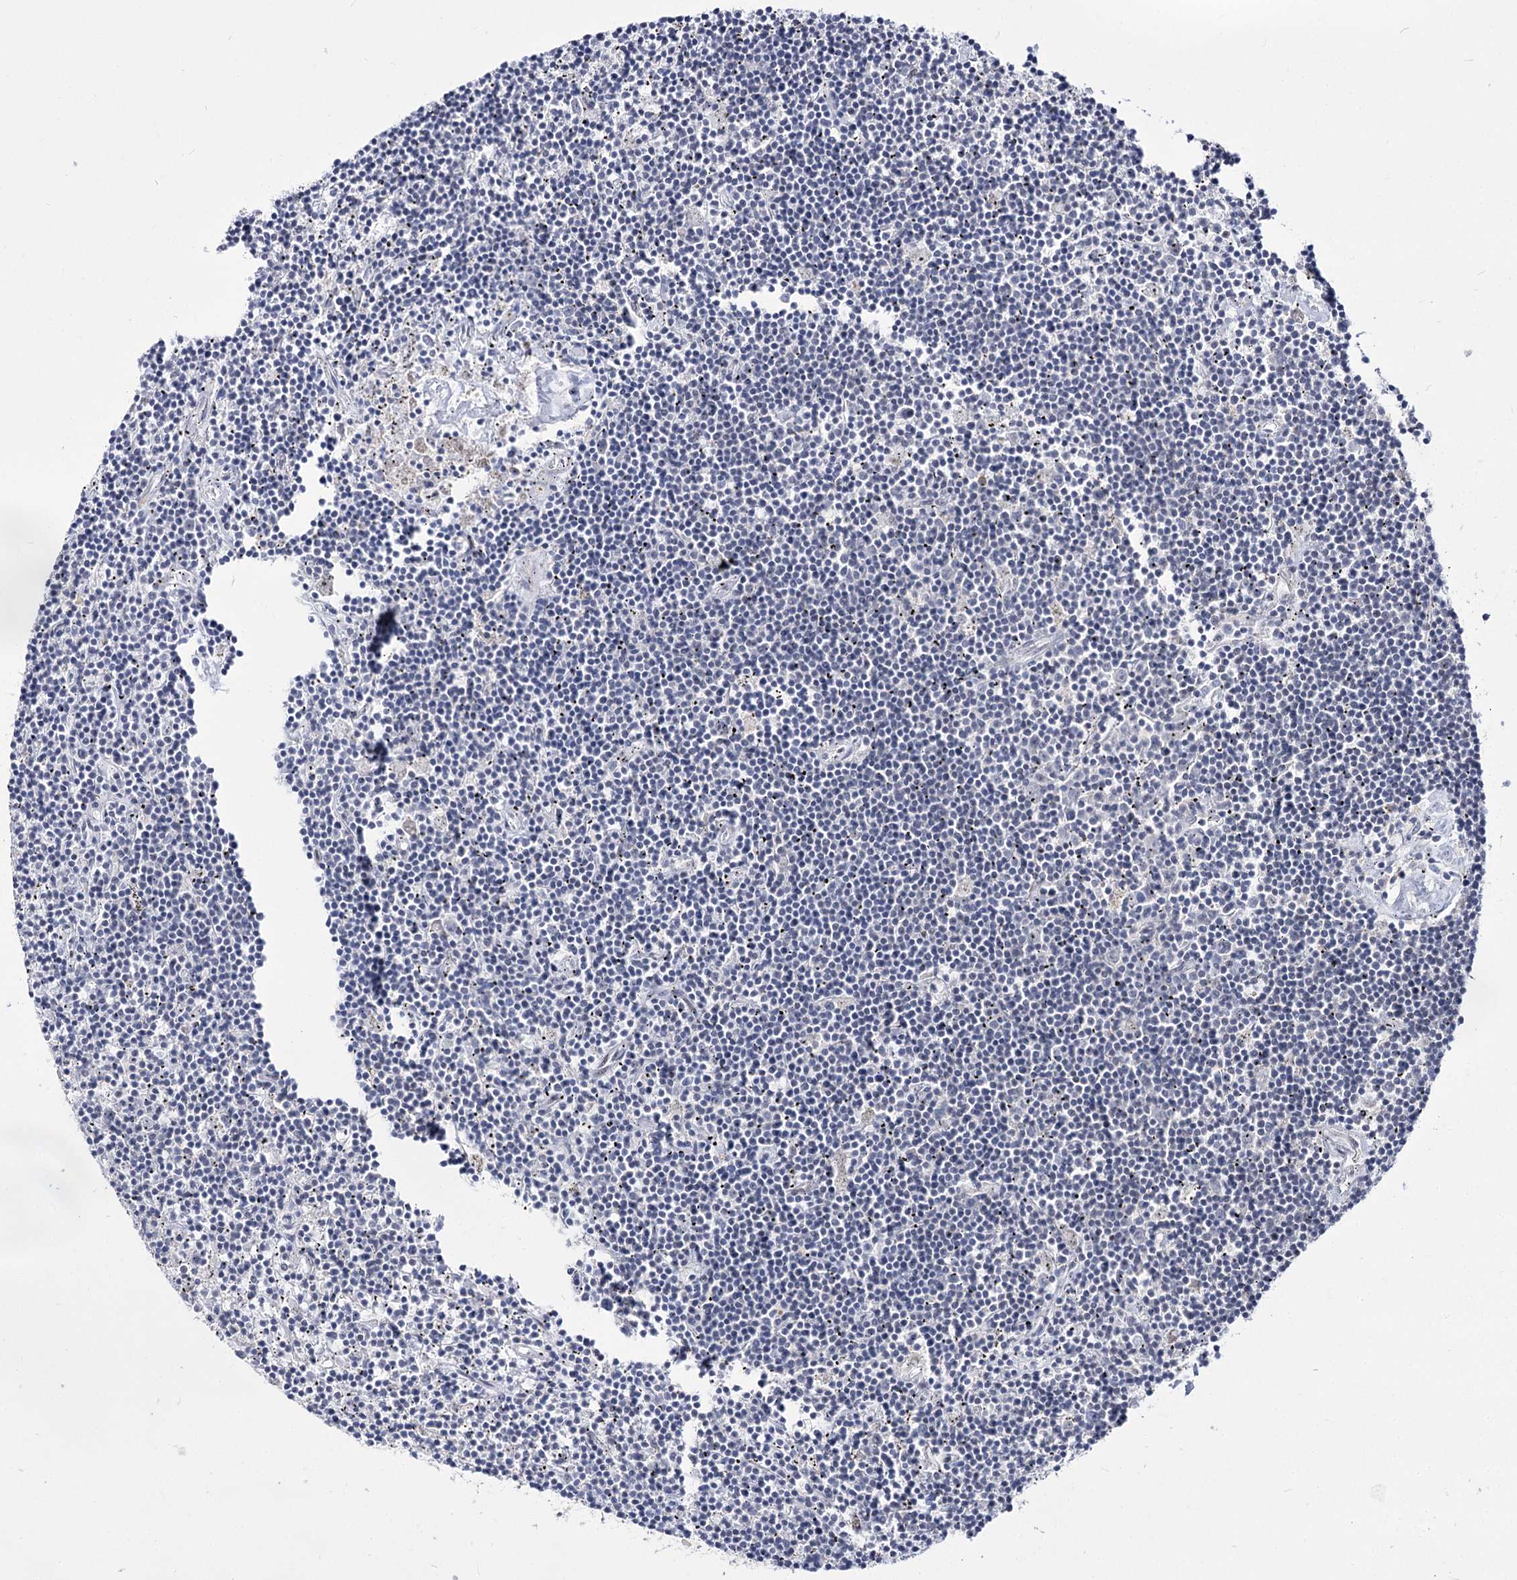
{"staining": {"intensity": "negative", "quantity": "none", "location": "none"}, "tissue": "lymphoma", "cell_type": "Tumor cells", "image_type": "cancer", "snomed": [{"axis": "morphology", "description": "Malignant lymphoma, non-Hodgkin's type, Low grade"}, {"axis": "topography", "description": "Spleen"}], "caption": "There is no significant staining in tumor cells of malignant lymphoma, non-Hodgkin's type (low-grade). (DAB immunohistochemistry with hematoxylin counter stain).", "gene": "STOX1", "patient": {"sex": "male", "age": 76}}